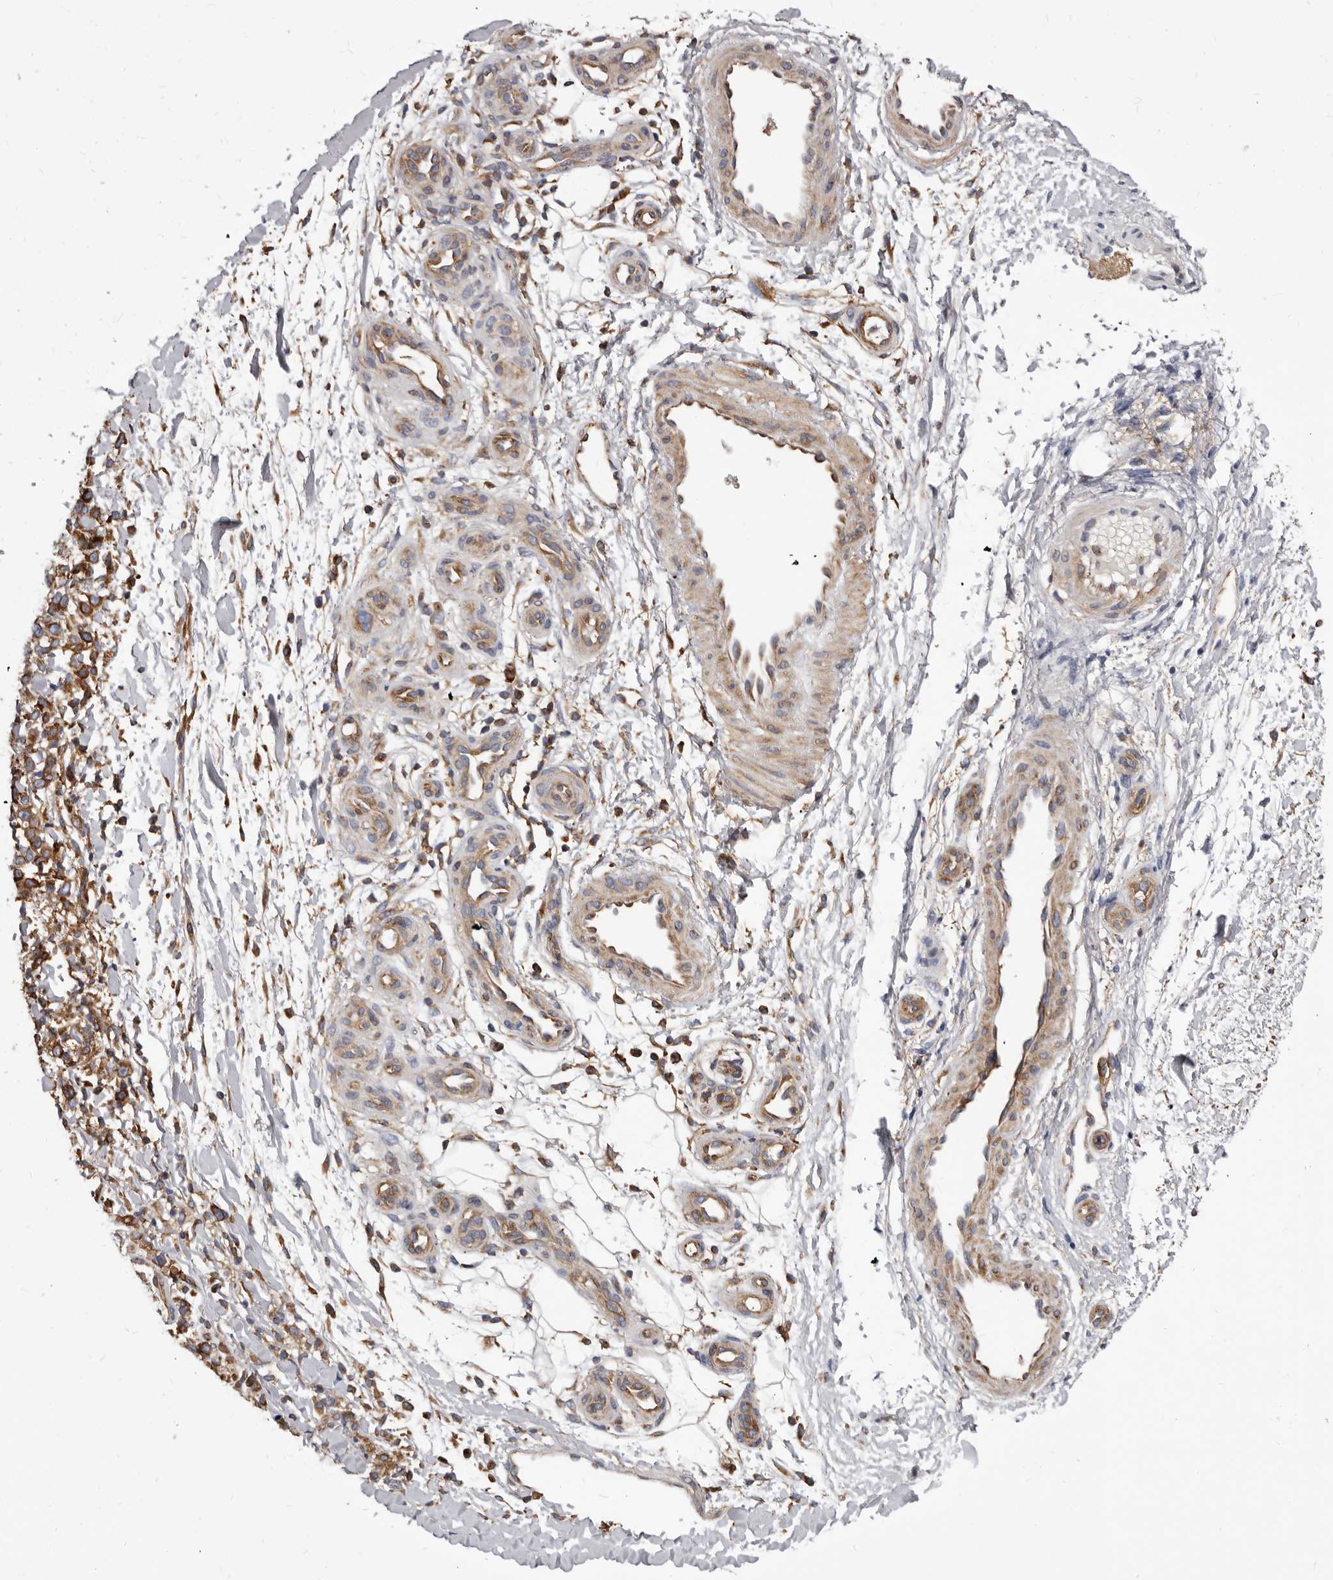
{"staining": {"intensity": "weak", "quantity": ">75%", "location": "cytoplasmic/membranous"}, "tissue": "melanoma", "cell_type": "Tumor cells", "image_type": "cancer", "snomed": [{"axis": "morphology", "description": "Malignant melanoma, Metastatic site"}, {"axis": "topography", "description": "Skin"}], "caption": "This image displays IHC staining of human melanoma, with low weak cytoplasmic/membranous positivity in about >75% of tumor cells.", "gene": "NIBAN1", "patient": {"sex": "female", "age": 72}}